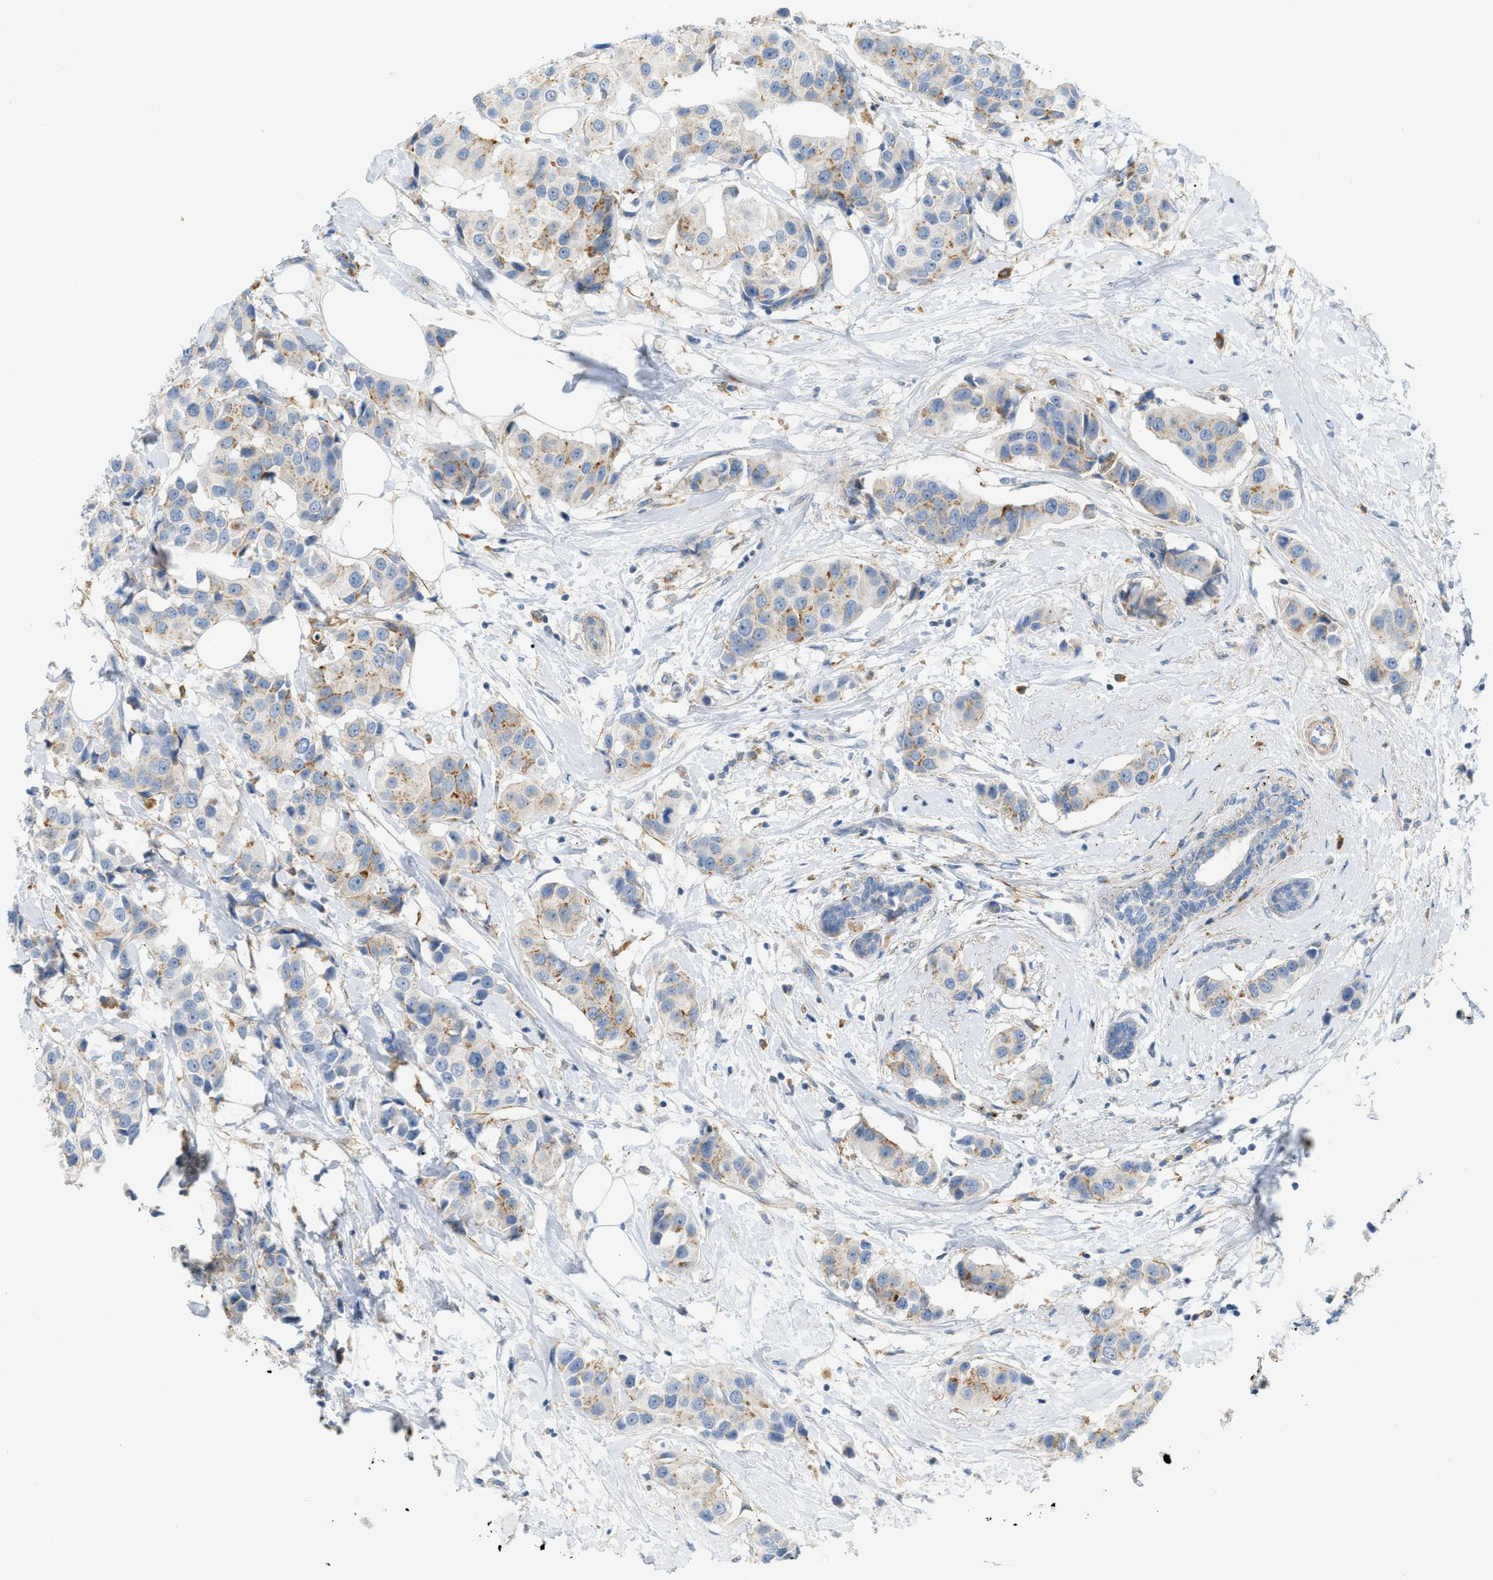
{"staining": {"intensity": "weak", "quantity": ">75%", "location": "cytoplasmic/membranous"}, "tissue": "breast cancer", "cell_type": "Tumor cells", "image_type": "cancer", "snomed": [{"axis": "morphology", "description": "Normal tissue, NOS"}, {"axis": "morphology", "description": "Duct carcinoma"}, {"axis": "topography", "description": "Breast"}], "caption": "Protein analysis of infiltrating ductal carcinoma (breast) tissue shows weak cytoplasmic/membranous positivity in about >75% of tumor cells.", "gene": "LMBRD1", "patient": {"sex": "female", "age": 39}}